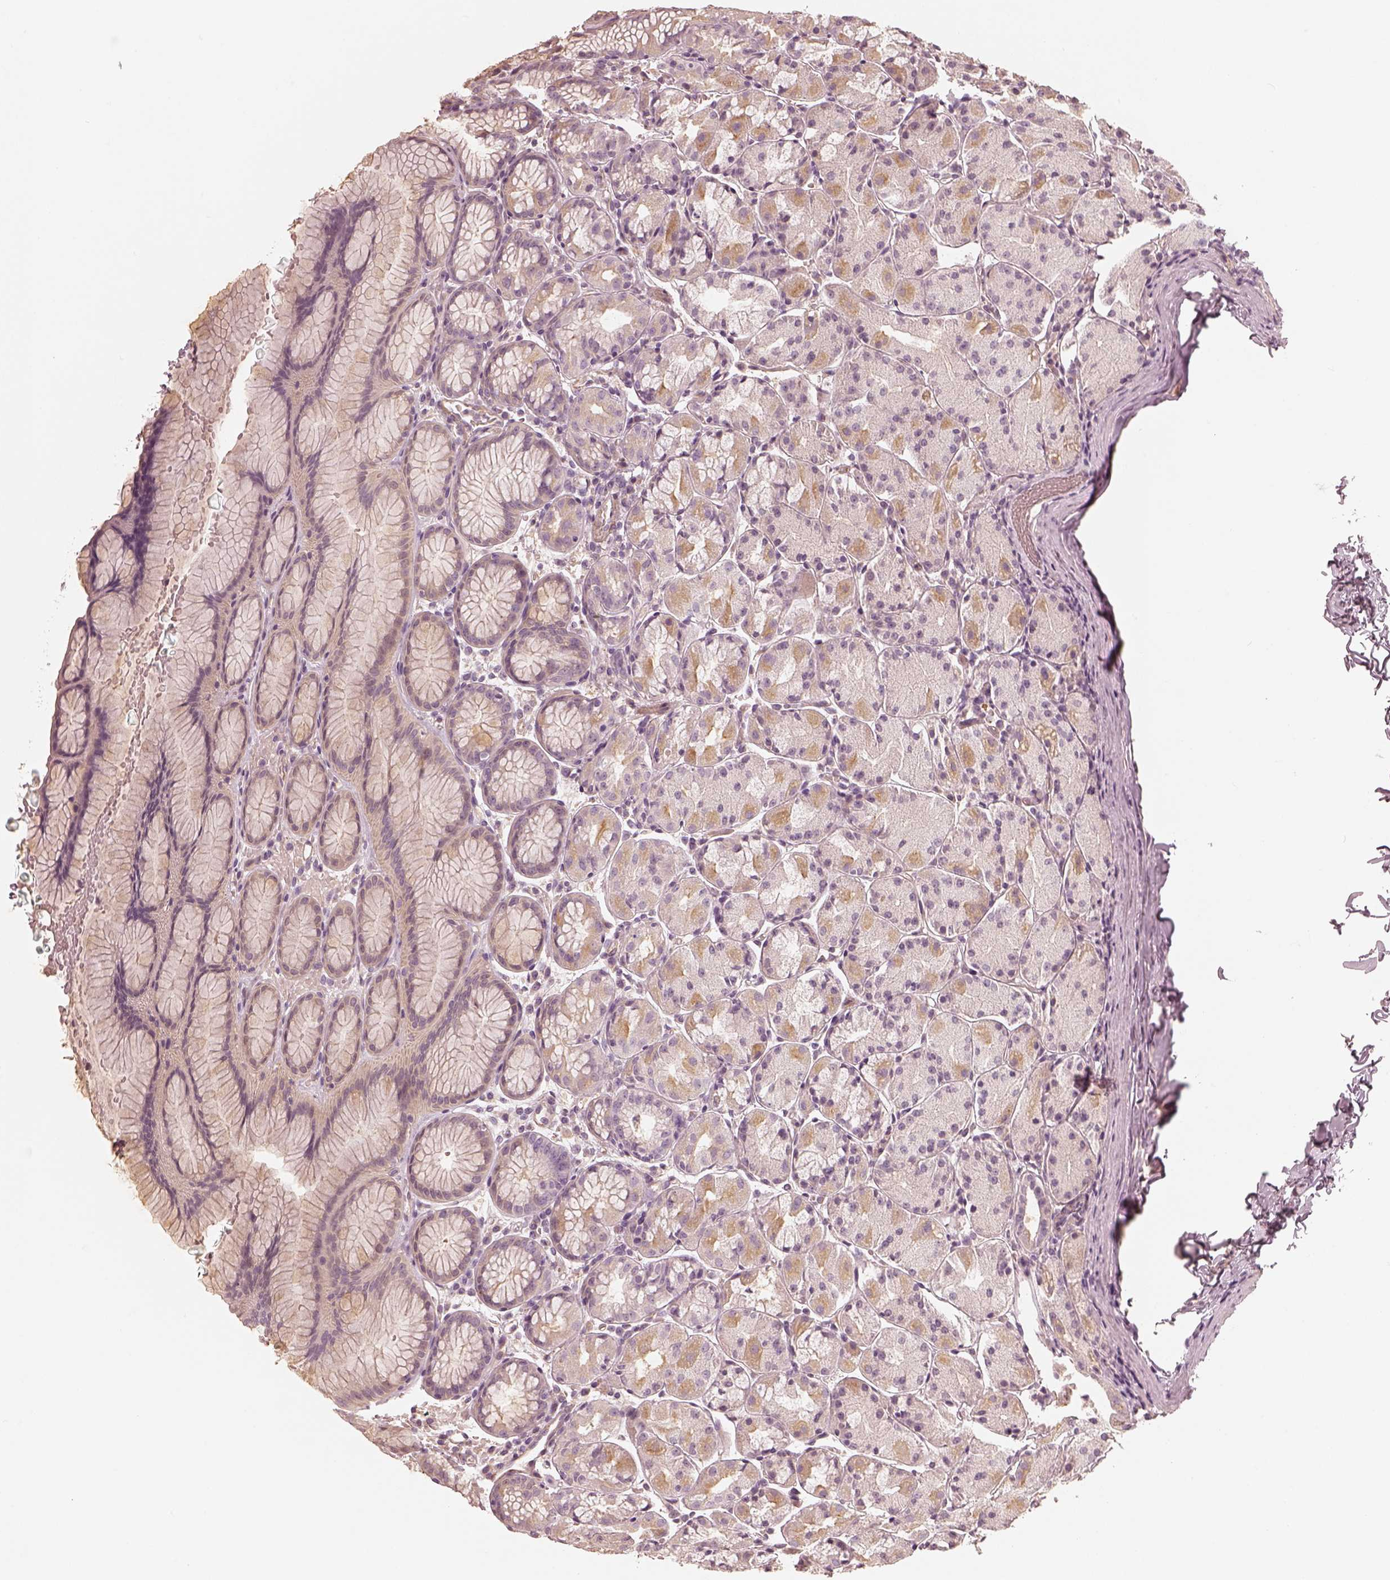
{"staining": {"intensity": "weak", "quantity": "<25%", "location": "cytoplasmic/membranous"}, "tissue": "stomach", "cell_type": "Glandular cells", "image_type": "normal", "snomed": [{"axis": "morphology", "description": "Normal tissue, NOS"}, {"axis": "topography", "description": "Stomach, upper"}], "caption": "This photomicrograph is of benign stomach stained with immunohistochemistry (IHC) to label a protein in brown with the nuclei are counter-stained blue. There is no expression in glandular cells.", "gene": "KCNJ9", "patient": {"sex": "male", "age": 47}}